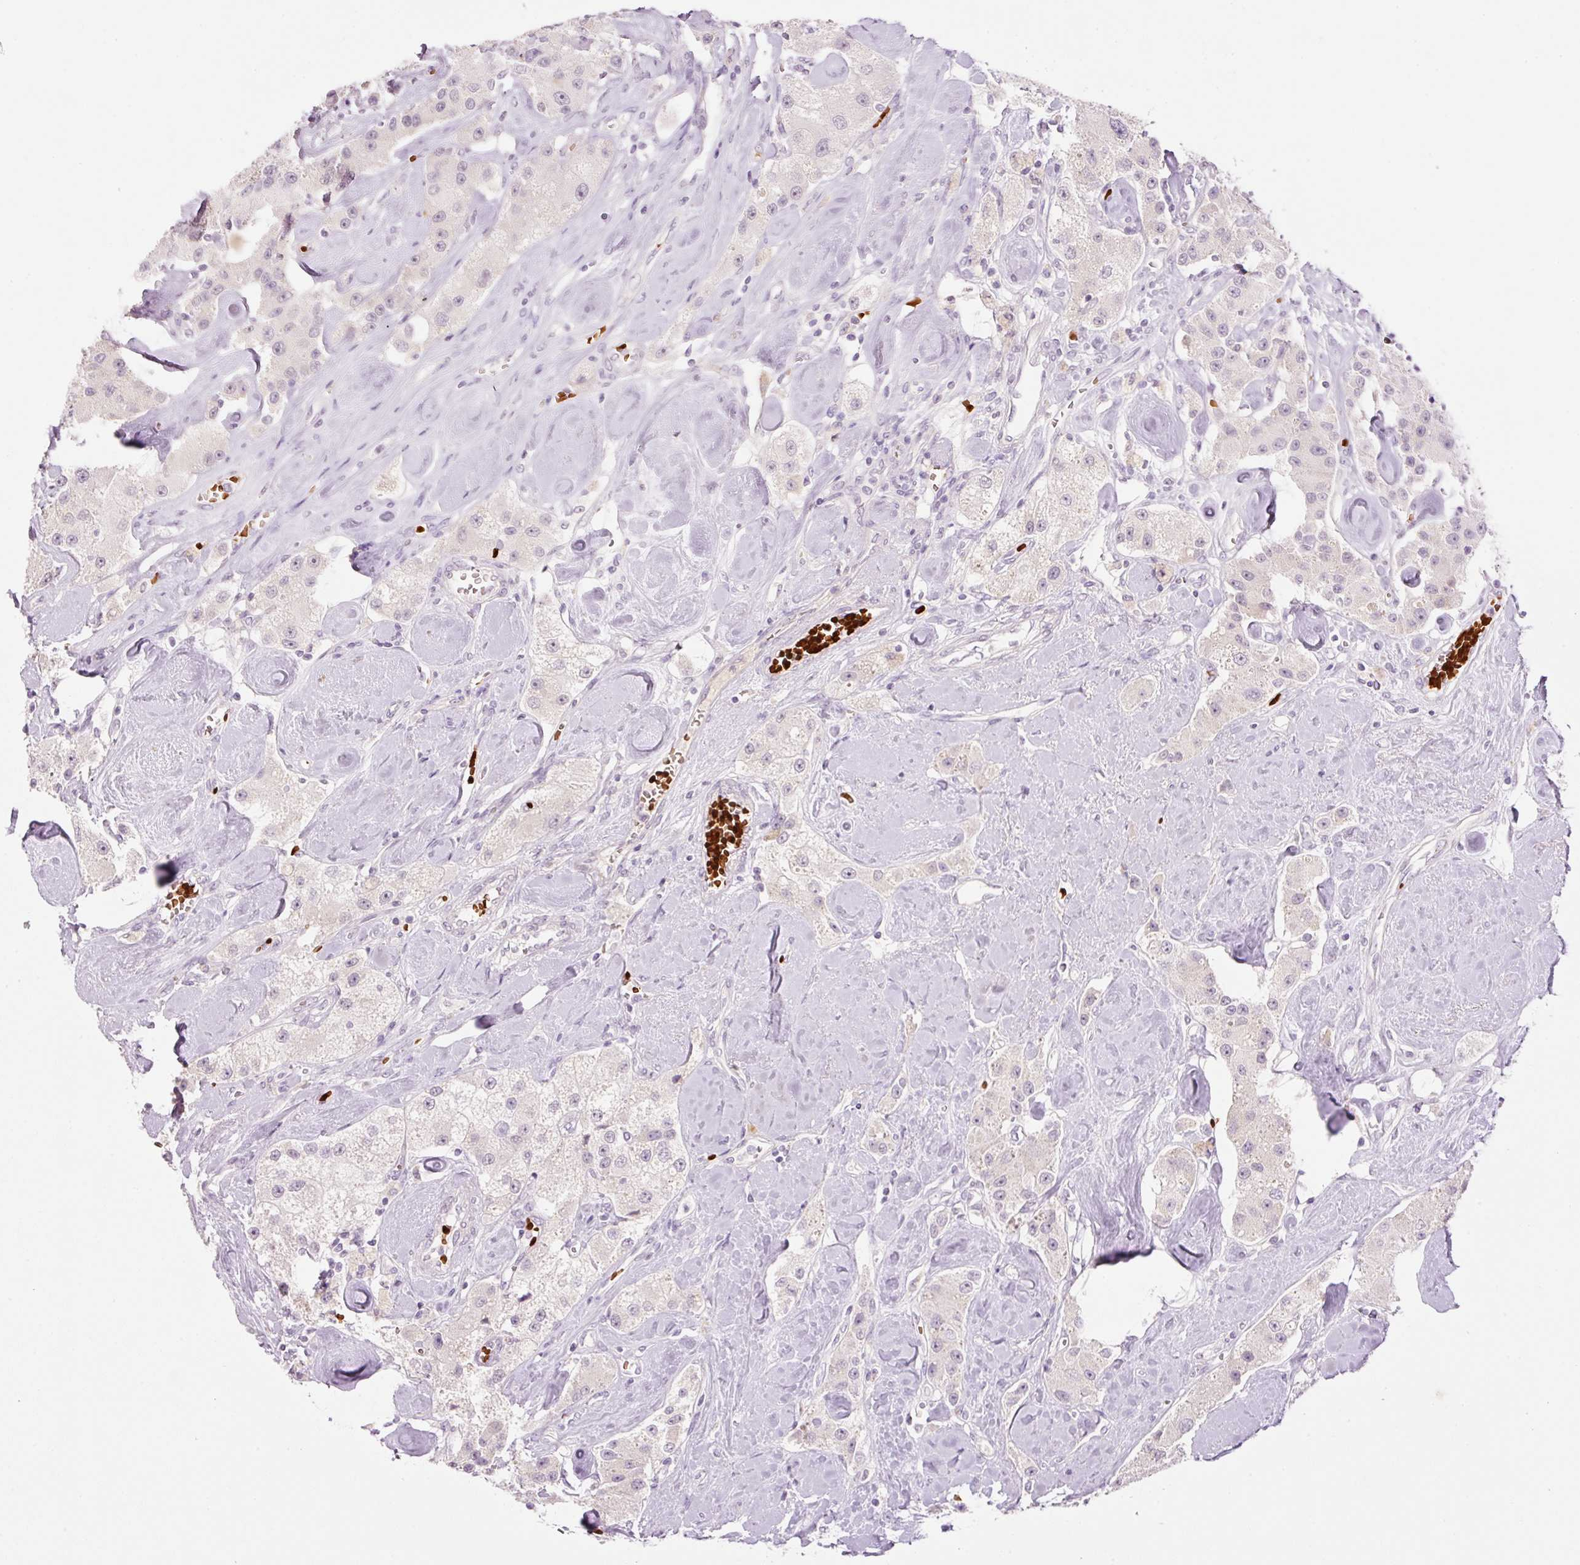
{"staining": {"intensity": "negative", "quantity": "none", "location": "none"}, "tissue": "carcinoid", "cell_type": "Tumor cells", "image_type": "cancer", "snomed": [{"axis": "morphology", "description": "Carcinoid, malignant, NOS"}, {"axis": "topography", "description": "Pancreas"}], "caption": "An immunohistochemistry (IHC) micrograph of carcinoid is shown. There is no staining in tumor cells of carcinoid.", "gene": "LY6G6D", "patient": {"sex": "male", "age": 41}}